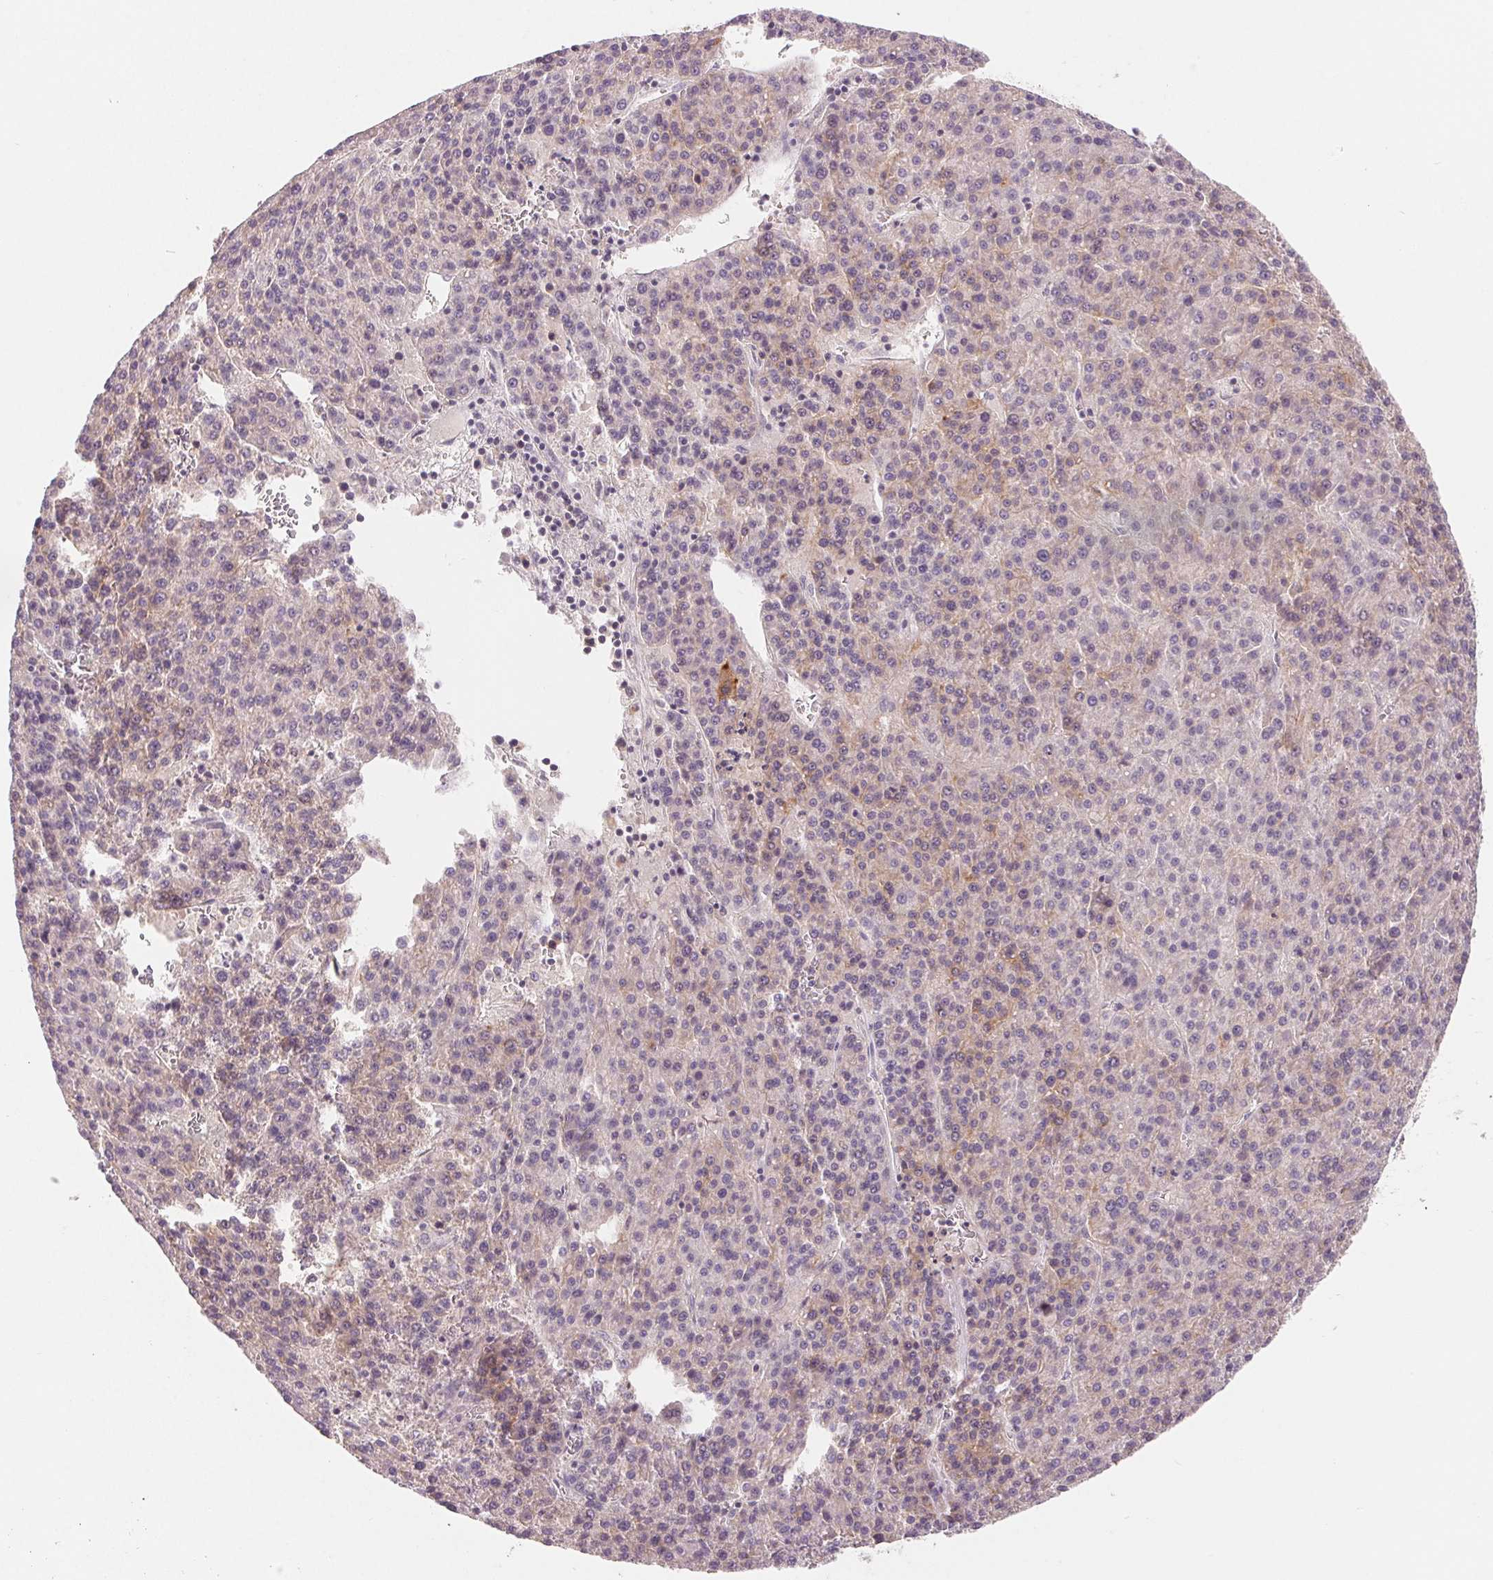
{"staining": {"intensity": "weak", "quantity": "<25%", "location": "cytoplasmic/membranous"}, "tissue": "liver cancer", "cell_type": "Tumor cells", "image_type": "cancer", "snomed": [{"axis": "morphology", "description": "Carcinoma, Hepatocellular, NOS"}, {"axis": "topography", "description": "Liver"}], "caption": "Tumor cells show no significant protein expression in hepatocellular carcinoma (liver).", "gene": "AQP8", "patient": {"sex": "female", "age": 58}}